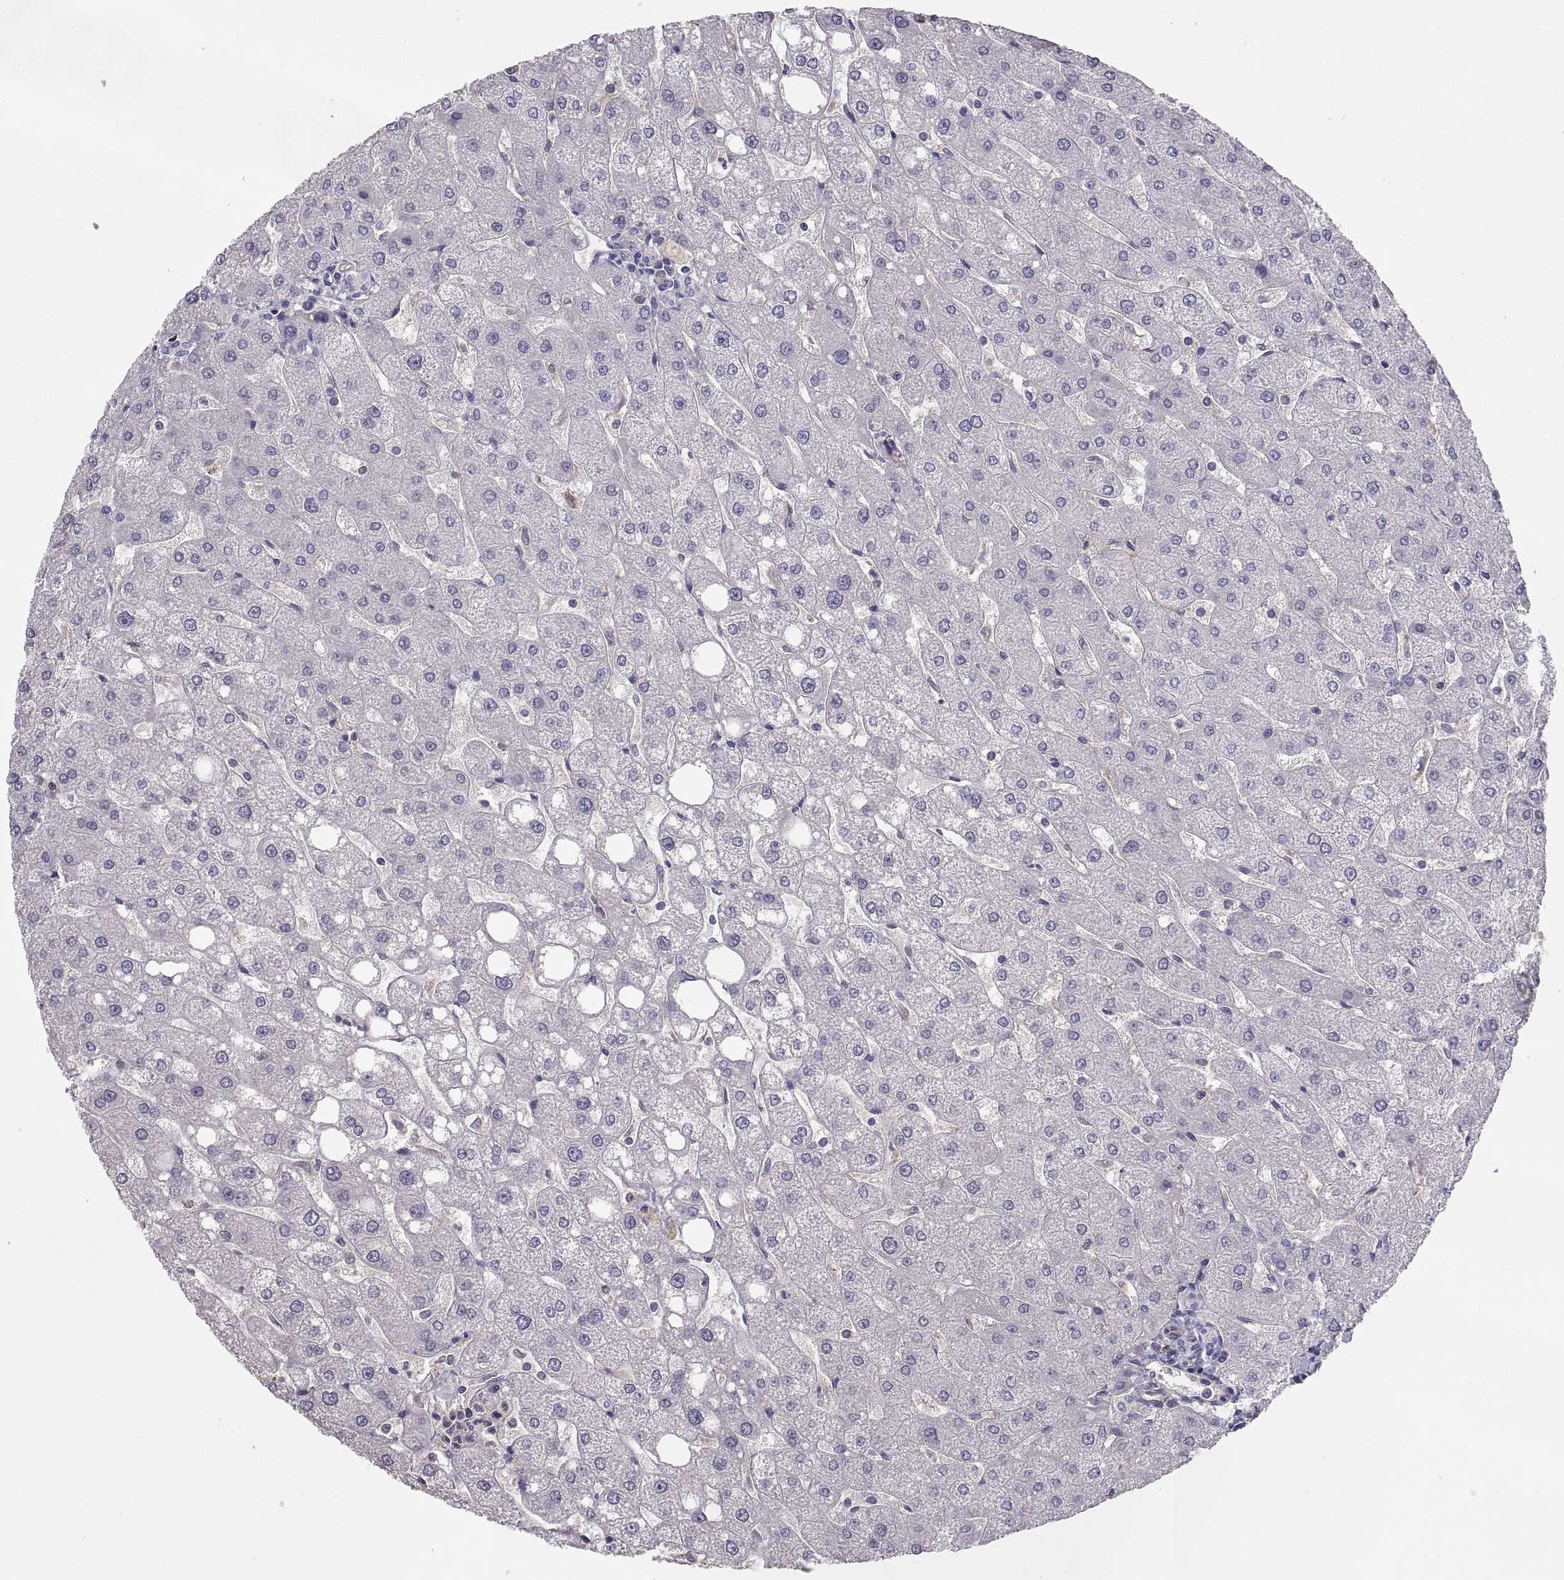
{"staining": {"intensity": "negative", "quantity": "none", "location": "none"}, "tissue": "liver", "cell_type": "Cholangiocytes", "image_type": "normal", "snomed": [{"axis": "morphology", "description": "Normal tissue, NOS"}, {"axis": "topography", "description": "Liver"}], "caption": "Immunohistochemical staining of unremarkable liver displays no significant staining in cholangiocytes.", "gene": "RALB", "patient": {"sex": "male", "age": 67}}